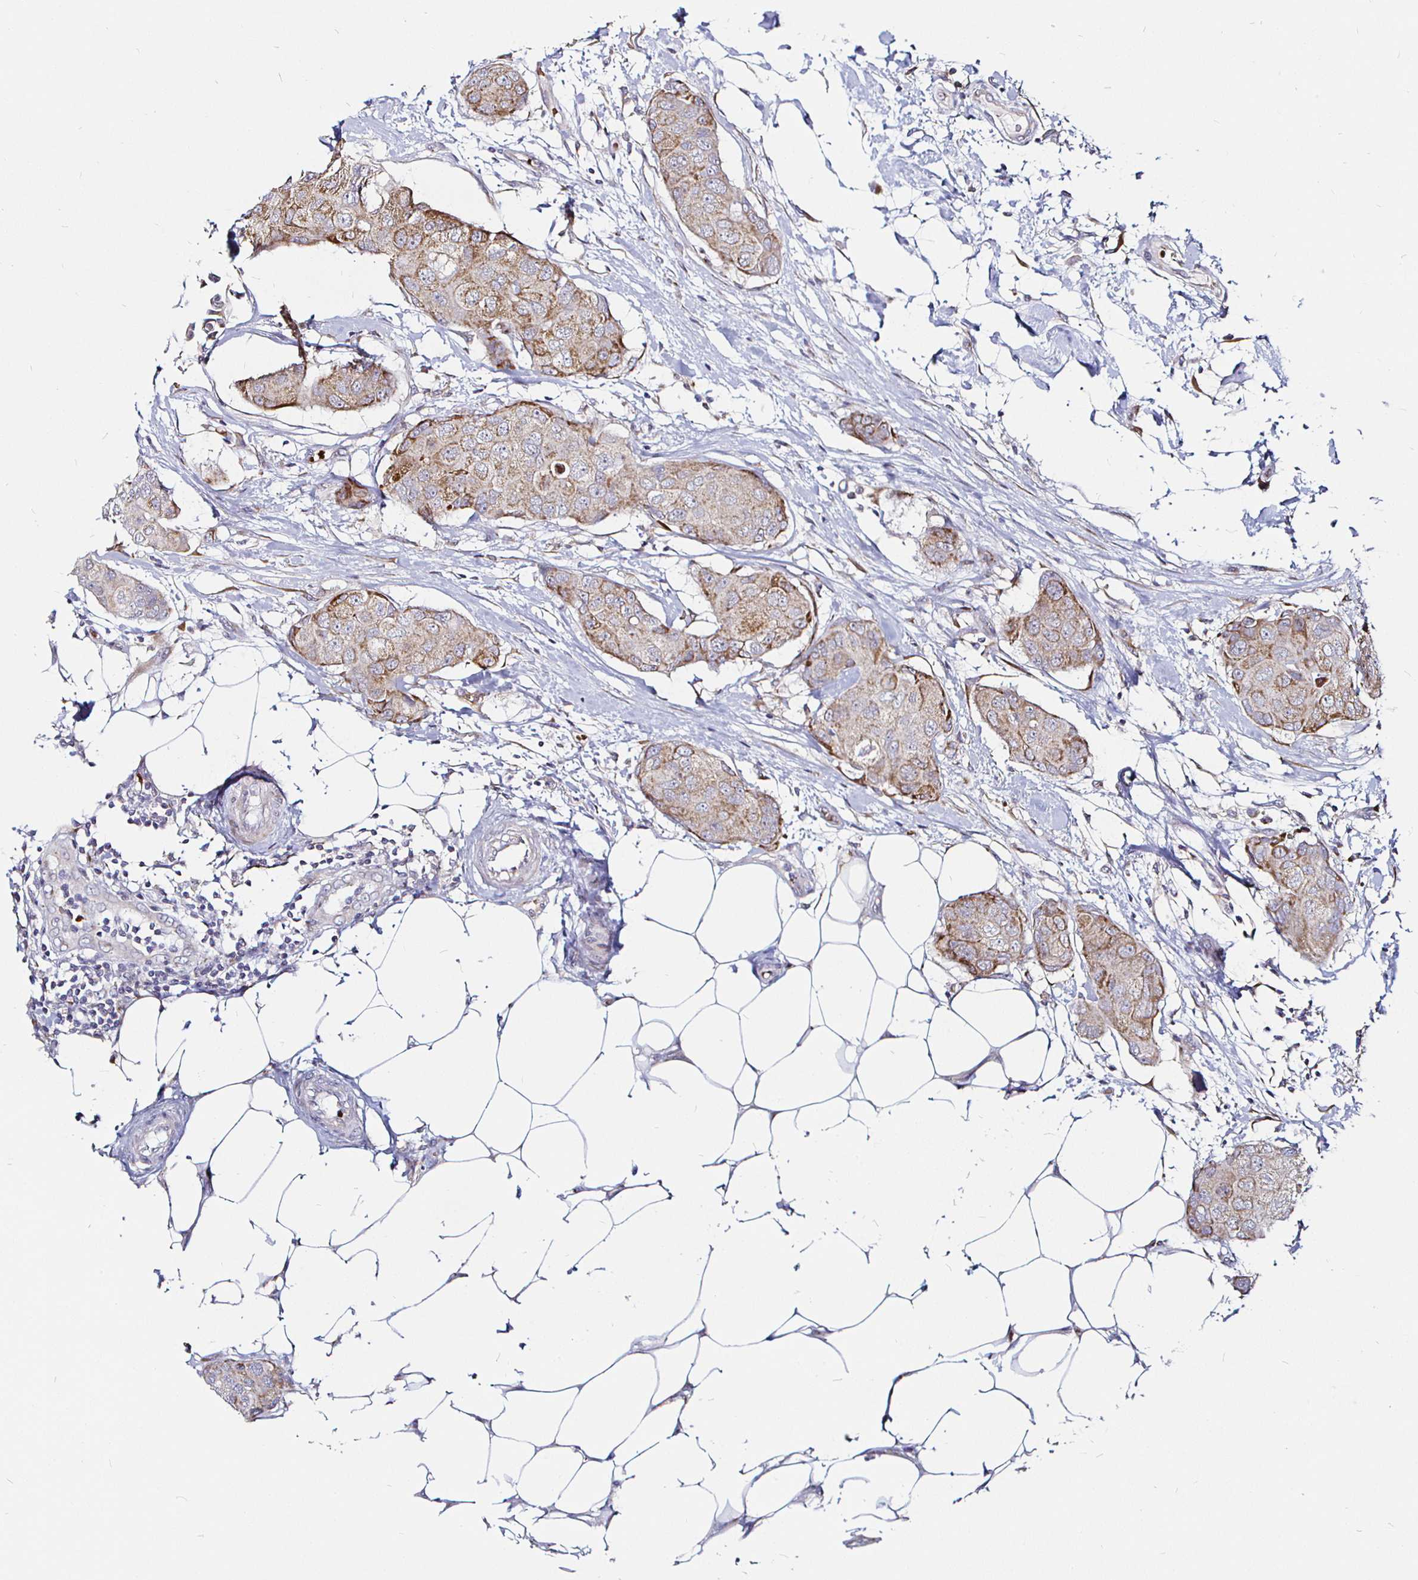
{"staining": {"intensity": "moderate", "quantity": ">75%", "location": "cytoplasmic/membranous"}, "tissue": "breast cancer", "cell_type": "Tumor cells", "image_type": "cancer", "snomed": [{"axis": "morphology", "description": "Duct carcinoma"}, {"axis": "topography", "description": "Breast"}, {"axis": "topography", "description": "Lymph node"}], "caption": "Breast infiltrating ductal carcinoma stained for a protein (brown) demonstrates moderate cytoplasmic/membranous positive staining in approximately >75% of tumor cells.", "gene": "ATG3", "patient": {"sex": "female", "age": 80}}